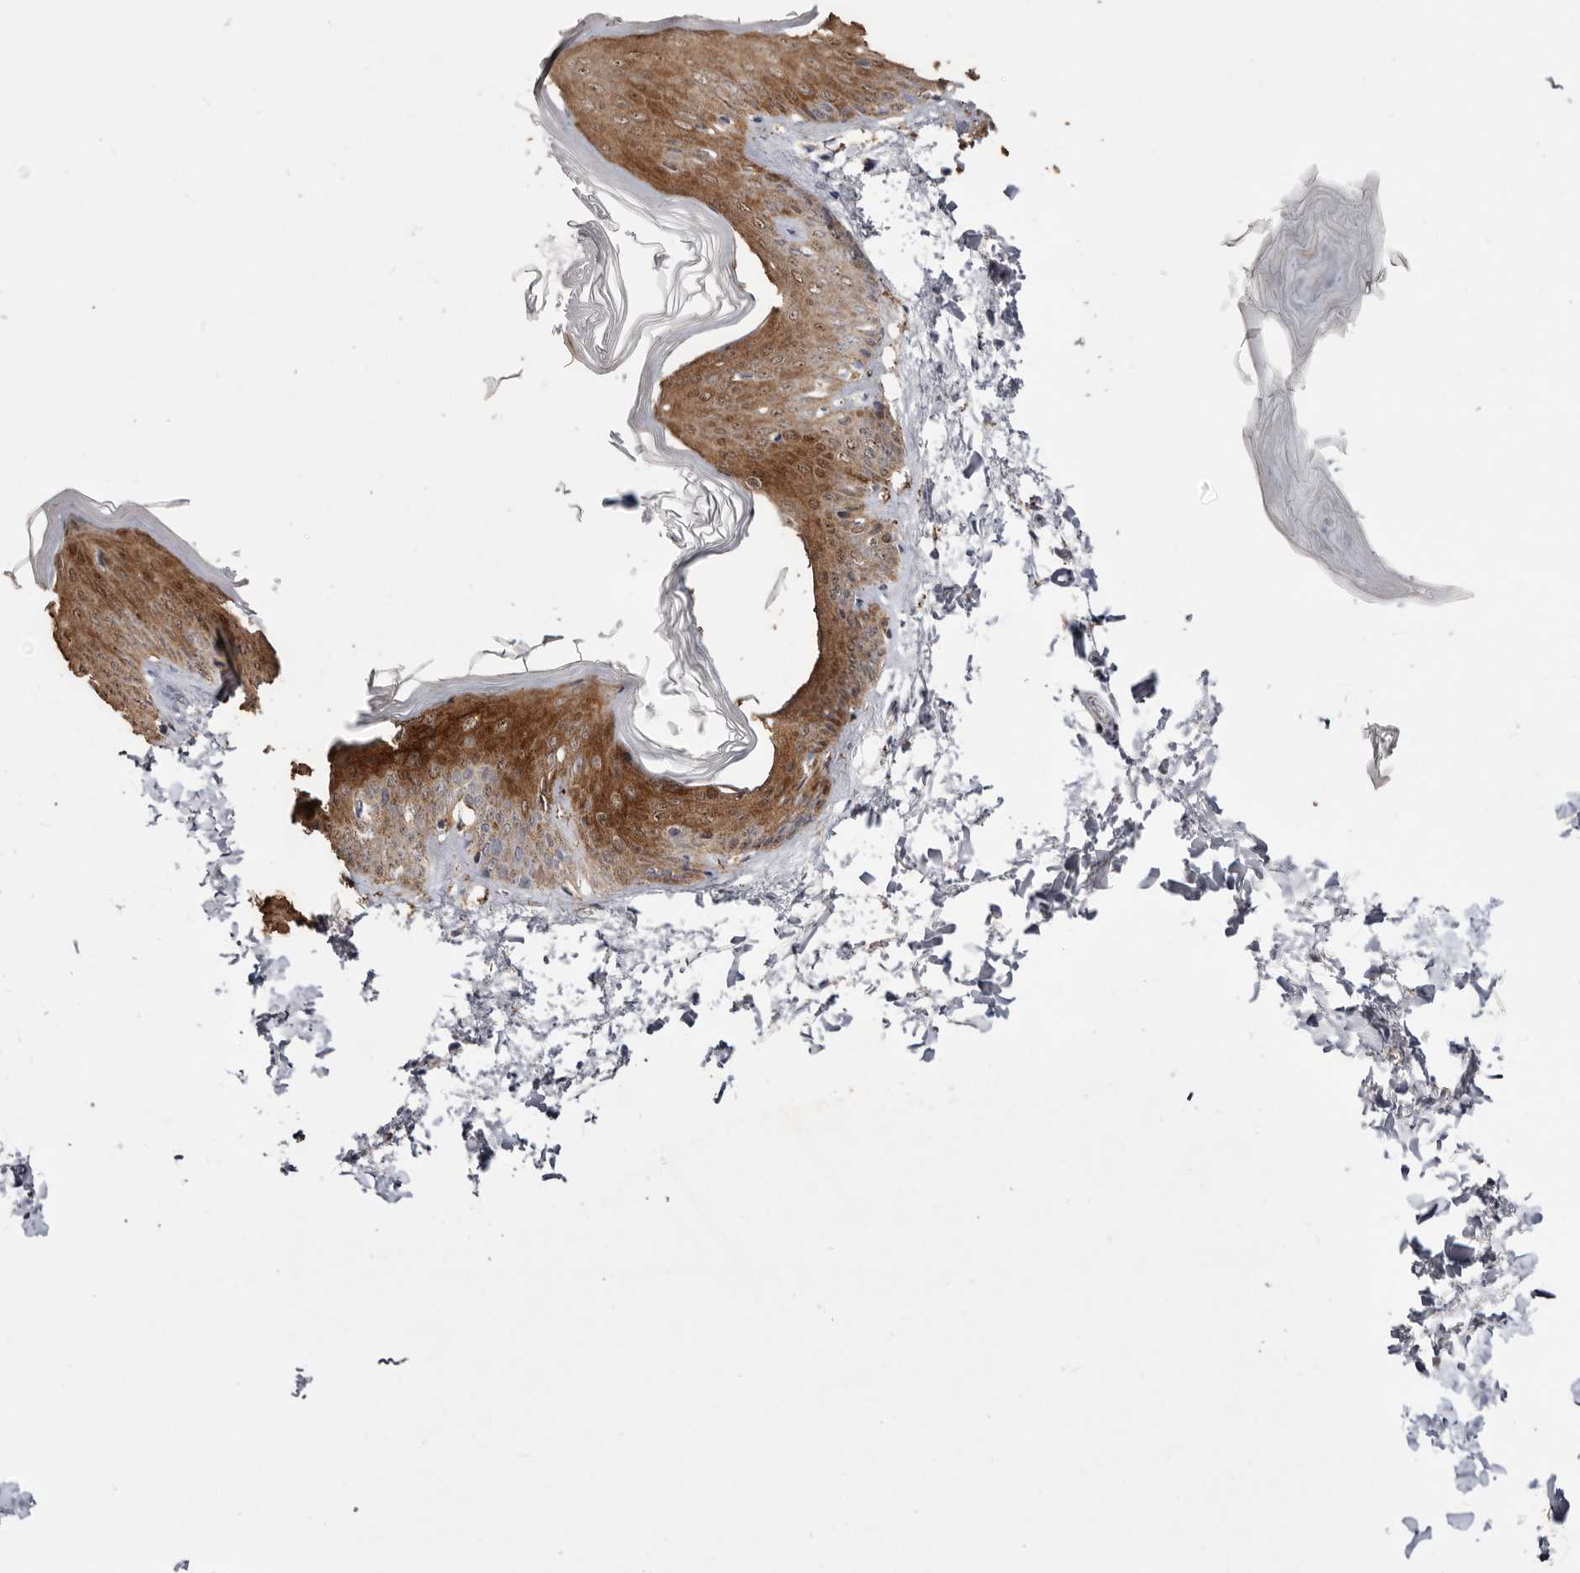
{"staining": {"intensity": "negative", "quantity": "none", "location": "none"}, "tissue": "skin", "cell_type": "Fibroblasts", "image_type": "normal", "snomed": [{"axis": "morphology", "description": "Normal tissue, NOS"}, {"axis": "topography", "description": "Skin"}], "caption": "The photomicrograph displays no staining of fibroblasts in normal skin. Brightfield microscopy of immunohistochemistry stained with DAB (3,3'-diaminobenzidine) (brown) and hematoxylin (blue), captured at high magnification.", "gene": "LGALS7B", "patient": {"sex": "female", "age": 27}}